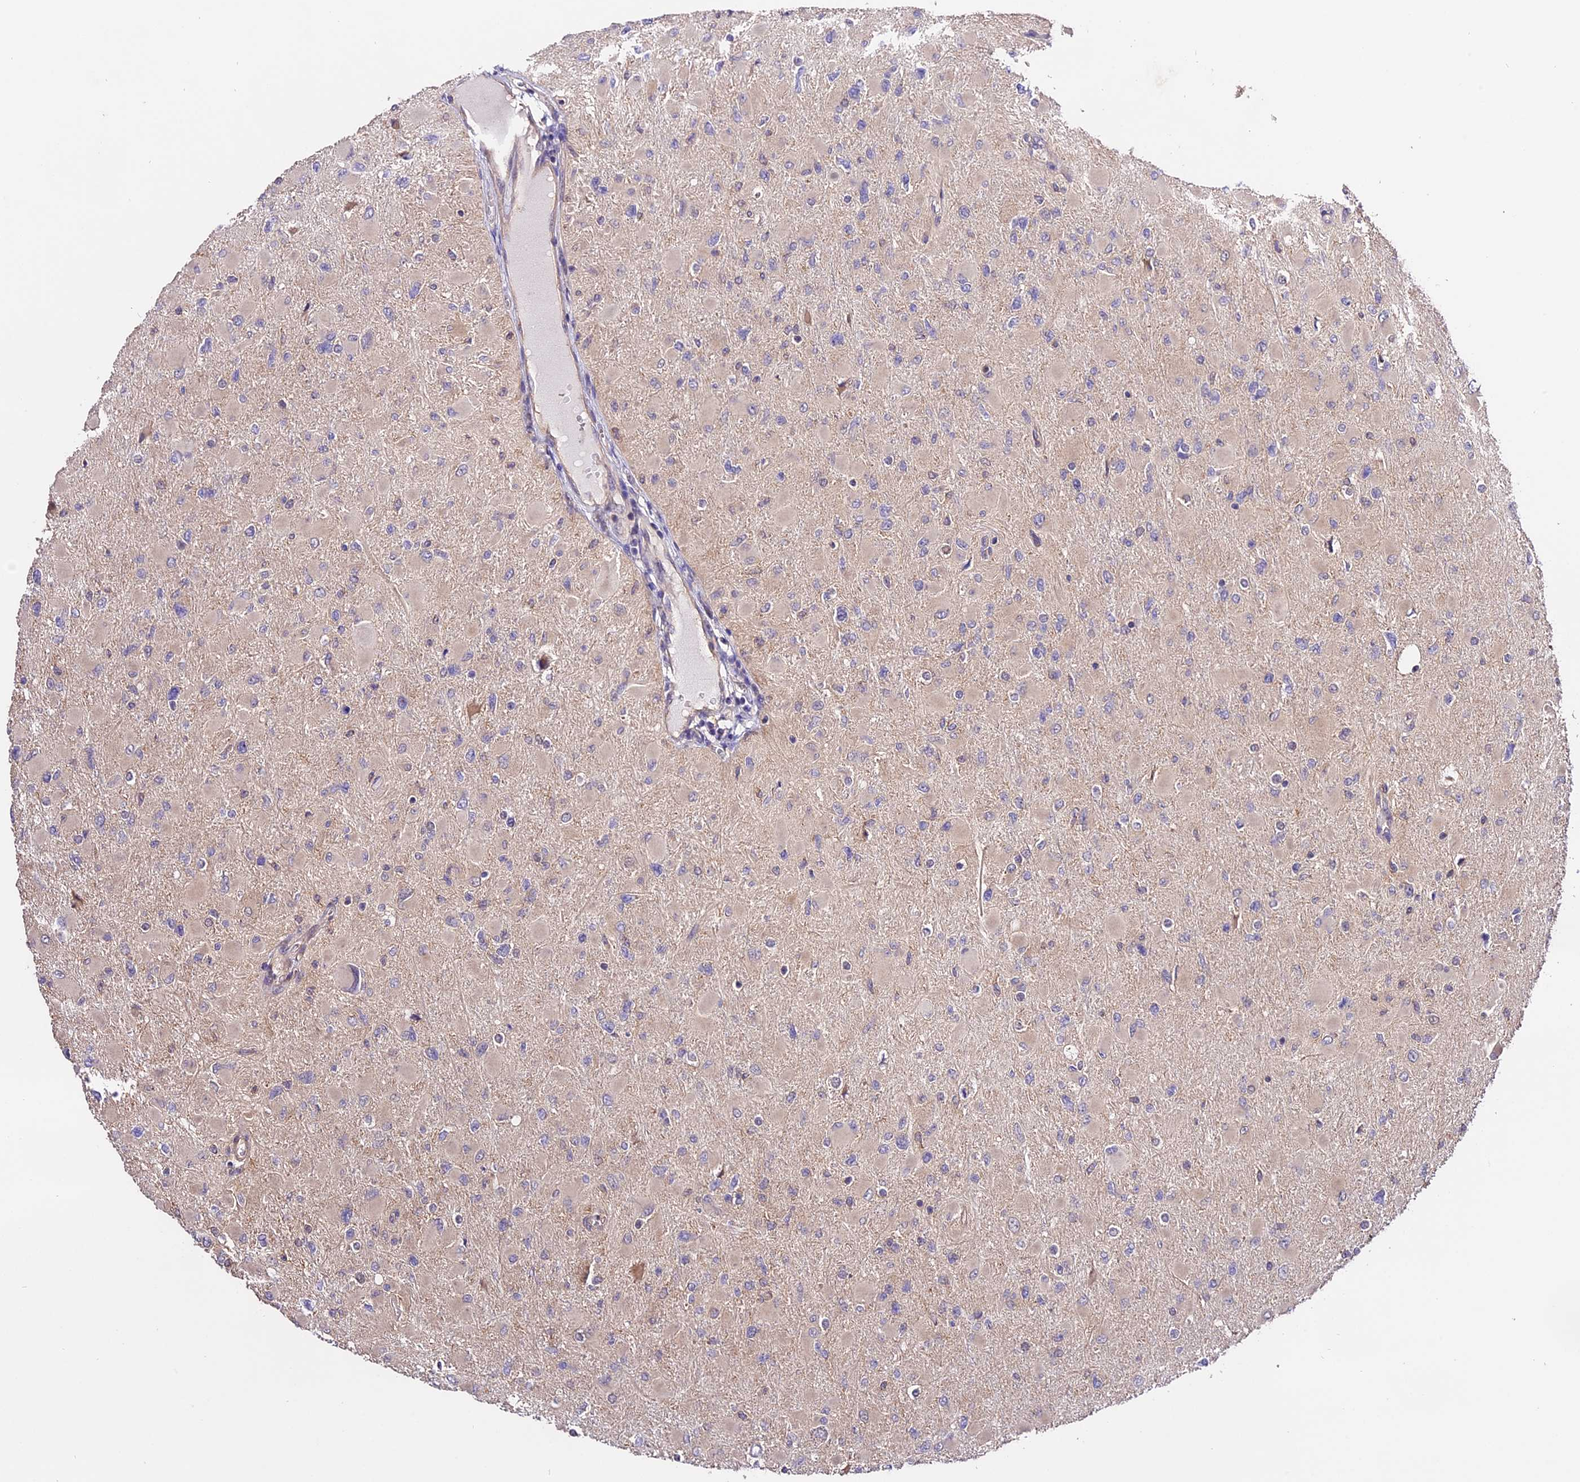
{"staining": {"intensity": "negative", "quantity": "none", "location": "none"}, "tissue": "glioma", "cell_type": "Tumor cells", "image_type": "cancer", "snomed": [{"axis": "morphology", "description": "Glioma, malignant, High grade"}, {"axis": "topography", "description": "Cerebral cortex"}], "caption": "DAB immunohistochemical staining of human glioma shows no significant staining in tumor cells.", "gene": "CES3", "patient": {"sex": "female", "age": 36}}